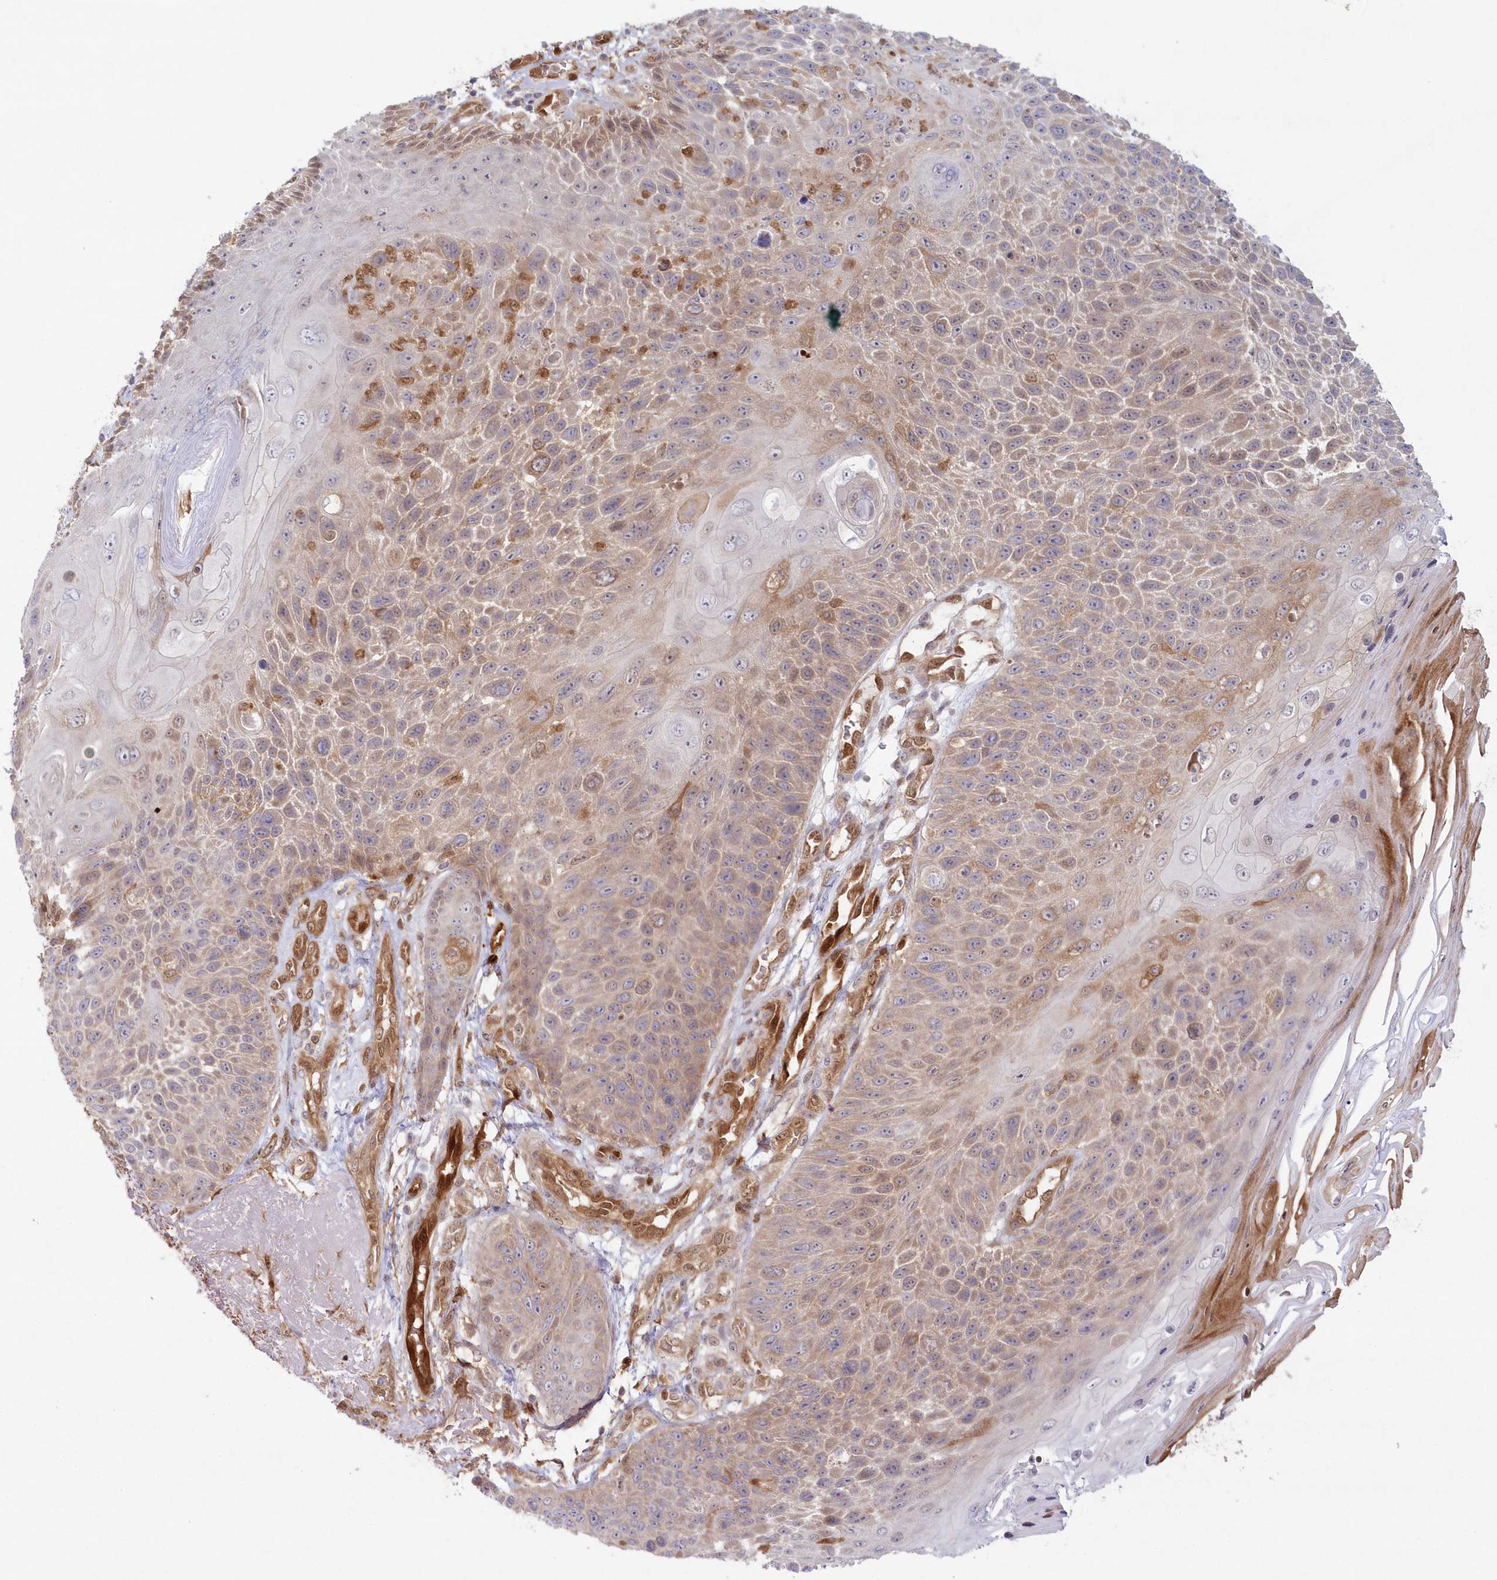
{"staining": {"intensity": "weak", "quantity": "25%-75%", "location": "cytoplasmic/membranous,nuclear"}, "tissue": "skin cancer", "cell_type": "Tumor cells", "image_type": "cancer", "snomed": [{"axis": "morphology", "description": "Squamous cell carcinoma, NOS"}, {"axis": "topography", "description": "Skin"}], "caption": "Protein analysis of skin cancer tissue displays weak cytoplasmic/membranous and nuclear expression in about 25%-75% of tumor cells.", "gene": "GBE1", "patient": {"sex": "female", "age": 88}}